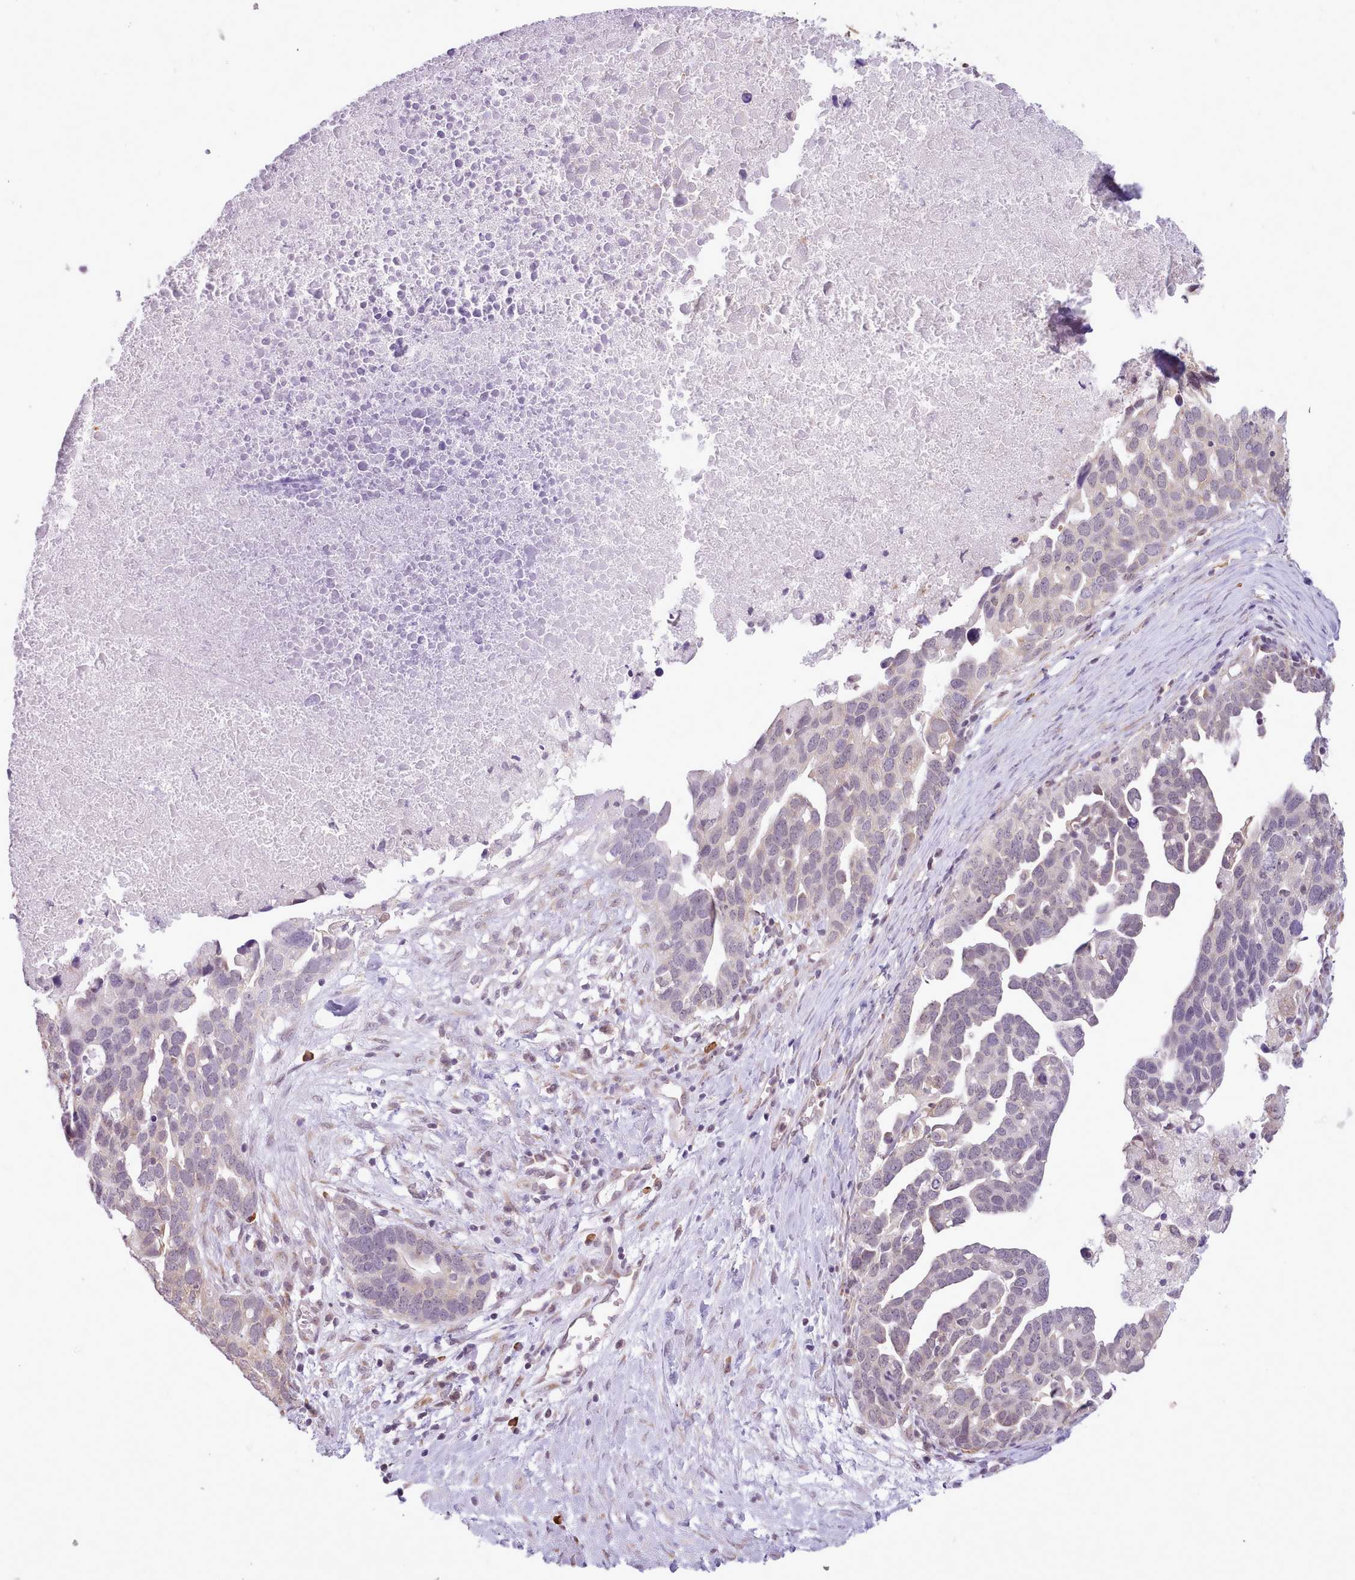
{"staining": {"intensity": "negative", "quantity": "none", "location": "none"}, "tissue": "ovarian cancer", "cell_type": "Tumor cells", "image_type": "cancer", "snomed": [{"axis": "morphology", "description": "Cystadenocarcinoma, serous, NOS"}, {"axis": "topography", "description": "Ovary"}], "caption": "Immunohistochemistry (IHC) of ovarian cancer (serous cystadenocarcinoma) reveals no staining in tumor cells.", "gene": "SEC61B", "patient": {"sex": "female", "age": 54}}